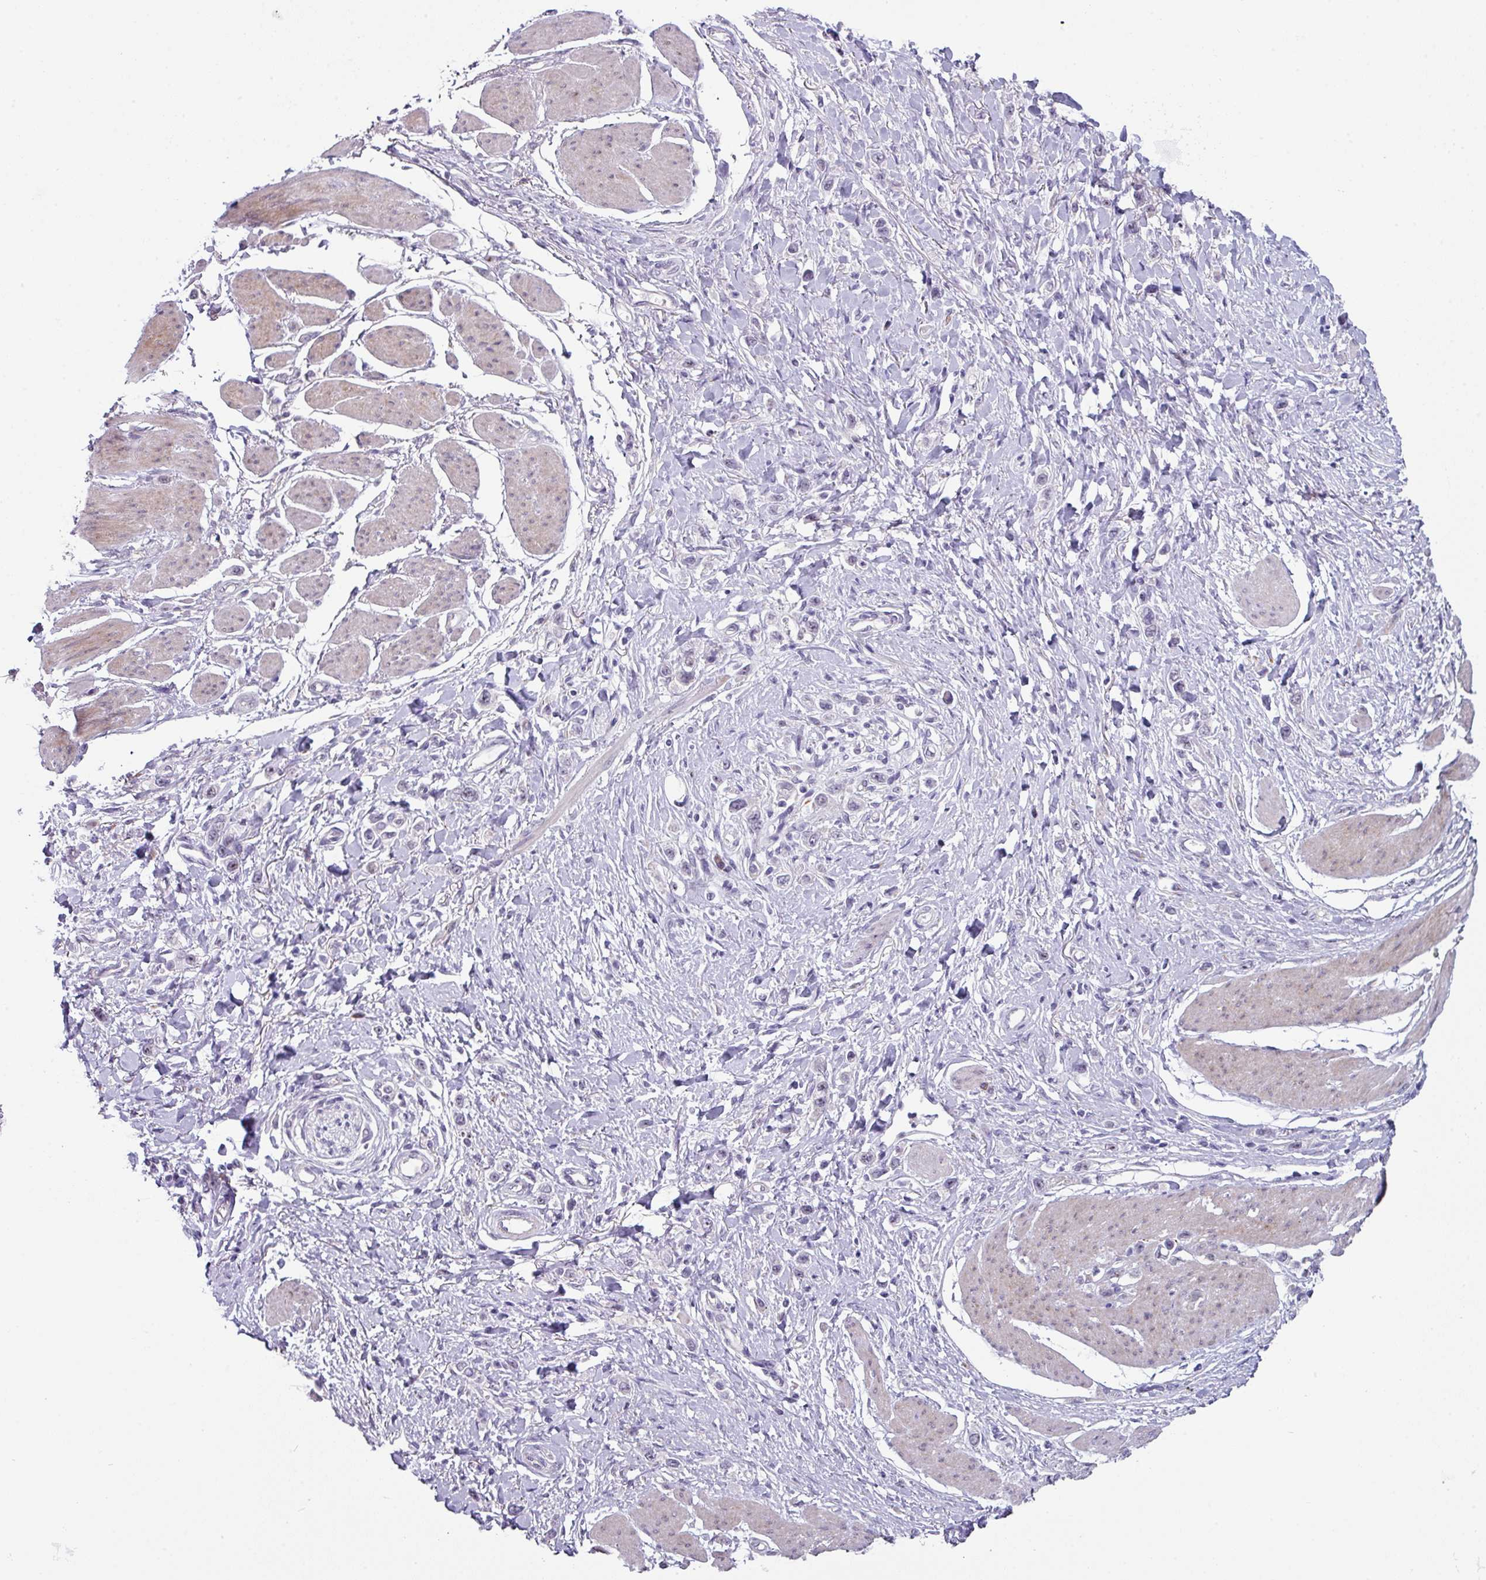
{"staining": {"intensity": "negative", "quantity": "none", "location": "none"}, "tissue": "stomach cancer", "cell_type": "Tumor cells", "image_type": "cancer", "snomed": [{"axis": "morphology", "description": "Adenocarcinoma, NOS"}, {"axis": "topography", "description": "Stomach"}], "caption": "Immunohistochemistry of human stomach cancer (adenocarcinoma) displays no positivity in tumor cells.", "gene": "BMS1", "patient": {"sex": "female", "age": 65}}